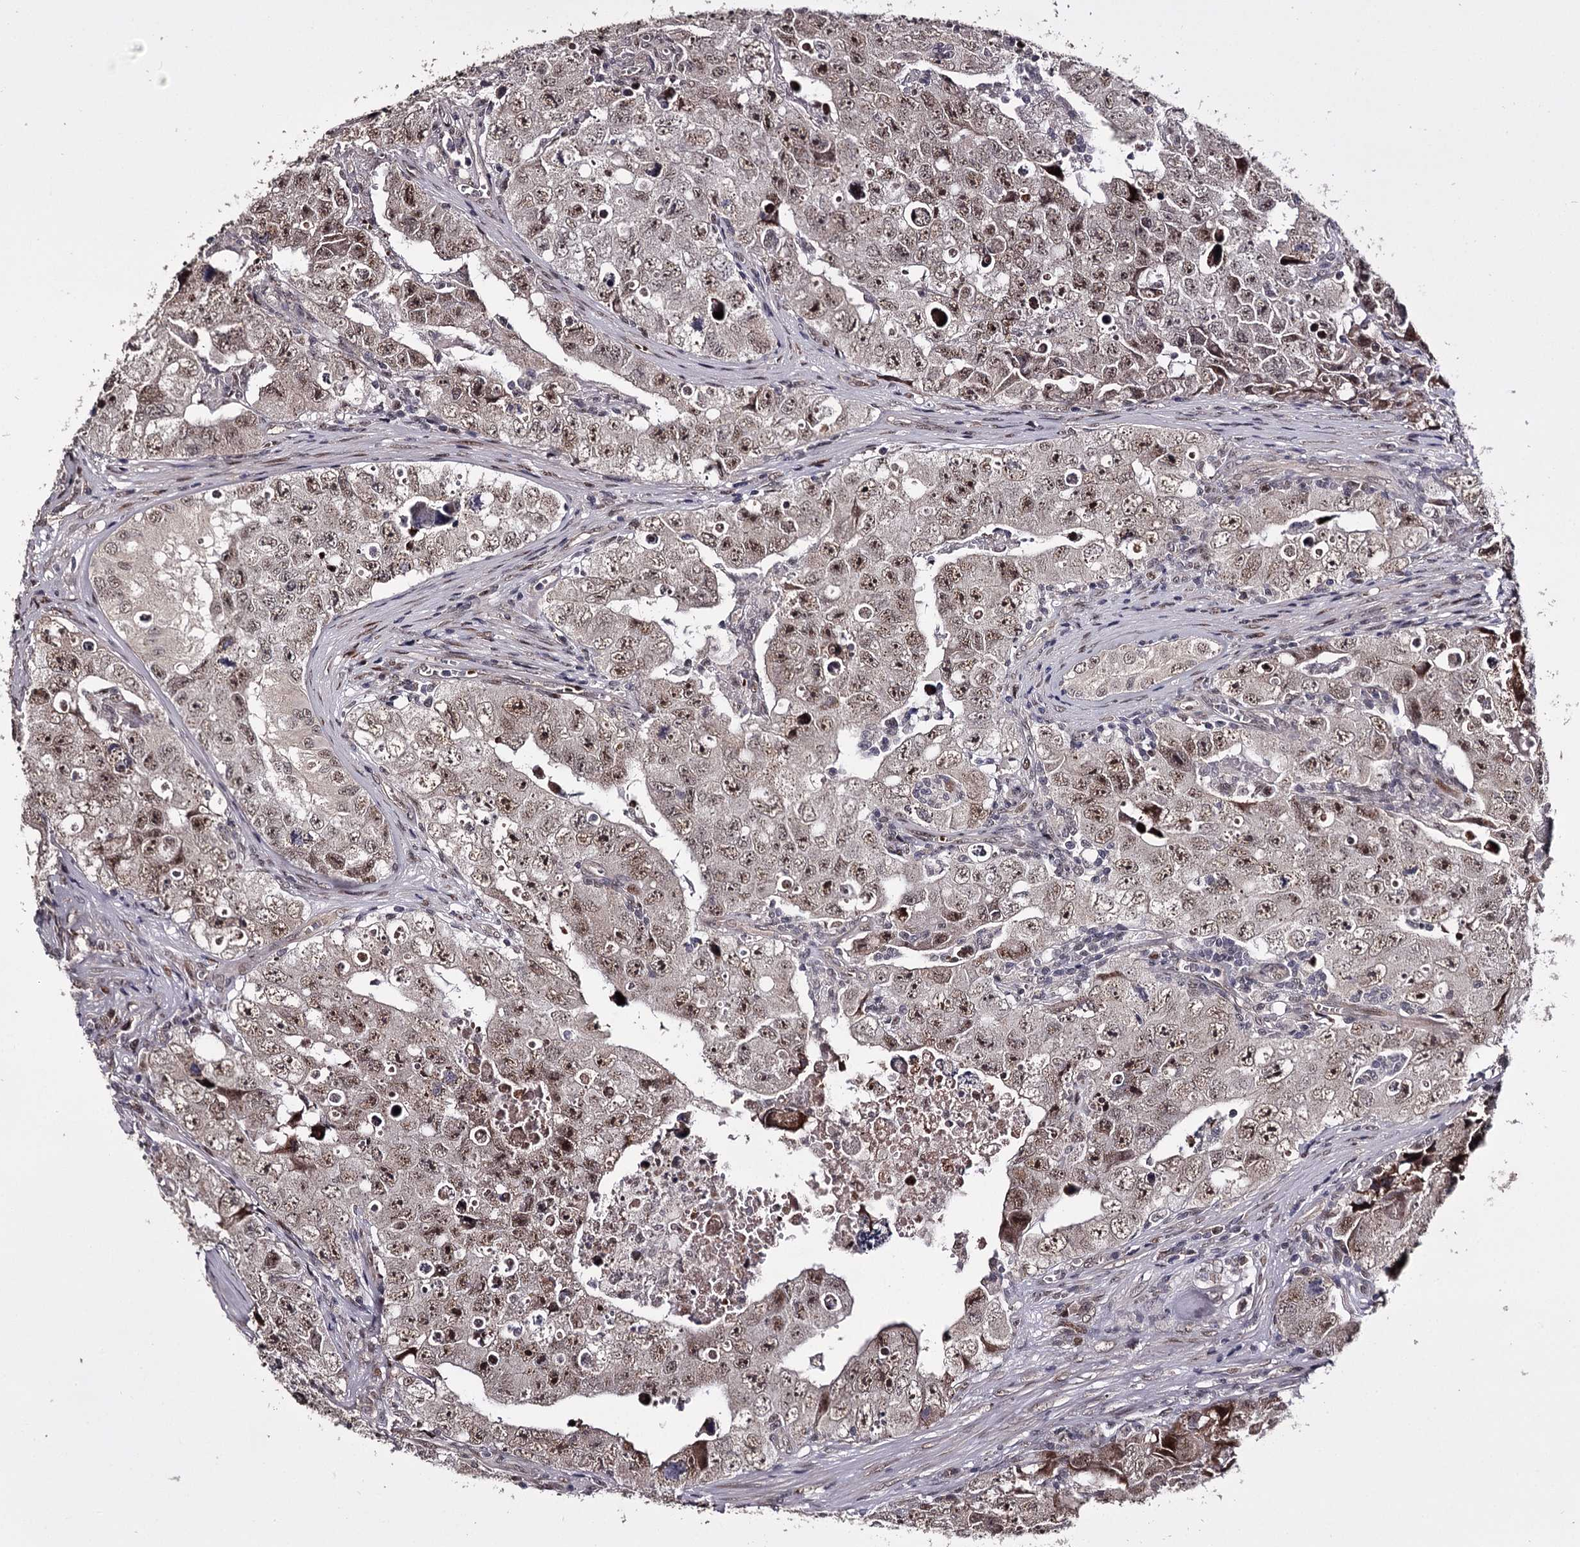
{"staining": {"intensity": "moderate", "quantity": ">75%", "location": "nuclear"}, "tissue": "testis cancer", "cell_type": "Tumor cells", "image_type": "cancer", "snomed": [{"axis": "morphology", "description": "Carcinoma, Embryonal, NOS"}, {"axis": "topography", "description": "Testis"}], "caption": "Immunohistochemistry image of human testis cancer (embryonal carcinoma) stained for a protein (brown), which displays medium levels of moderate nuclear staining in approximately >75% of tumor cells.", "gene": "RNF44", "patient": {"sex": "male", "age": 17}}